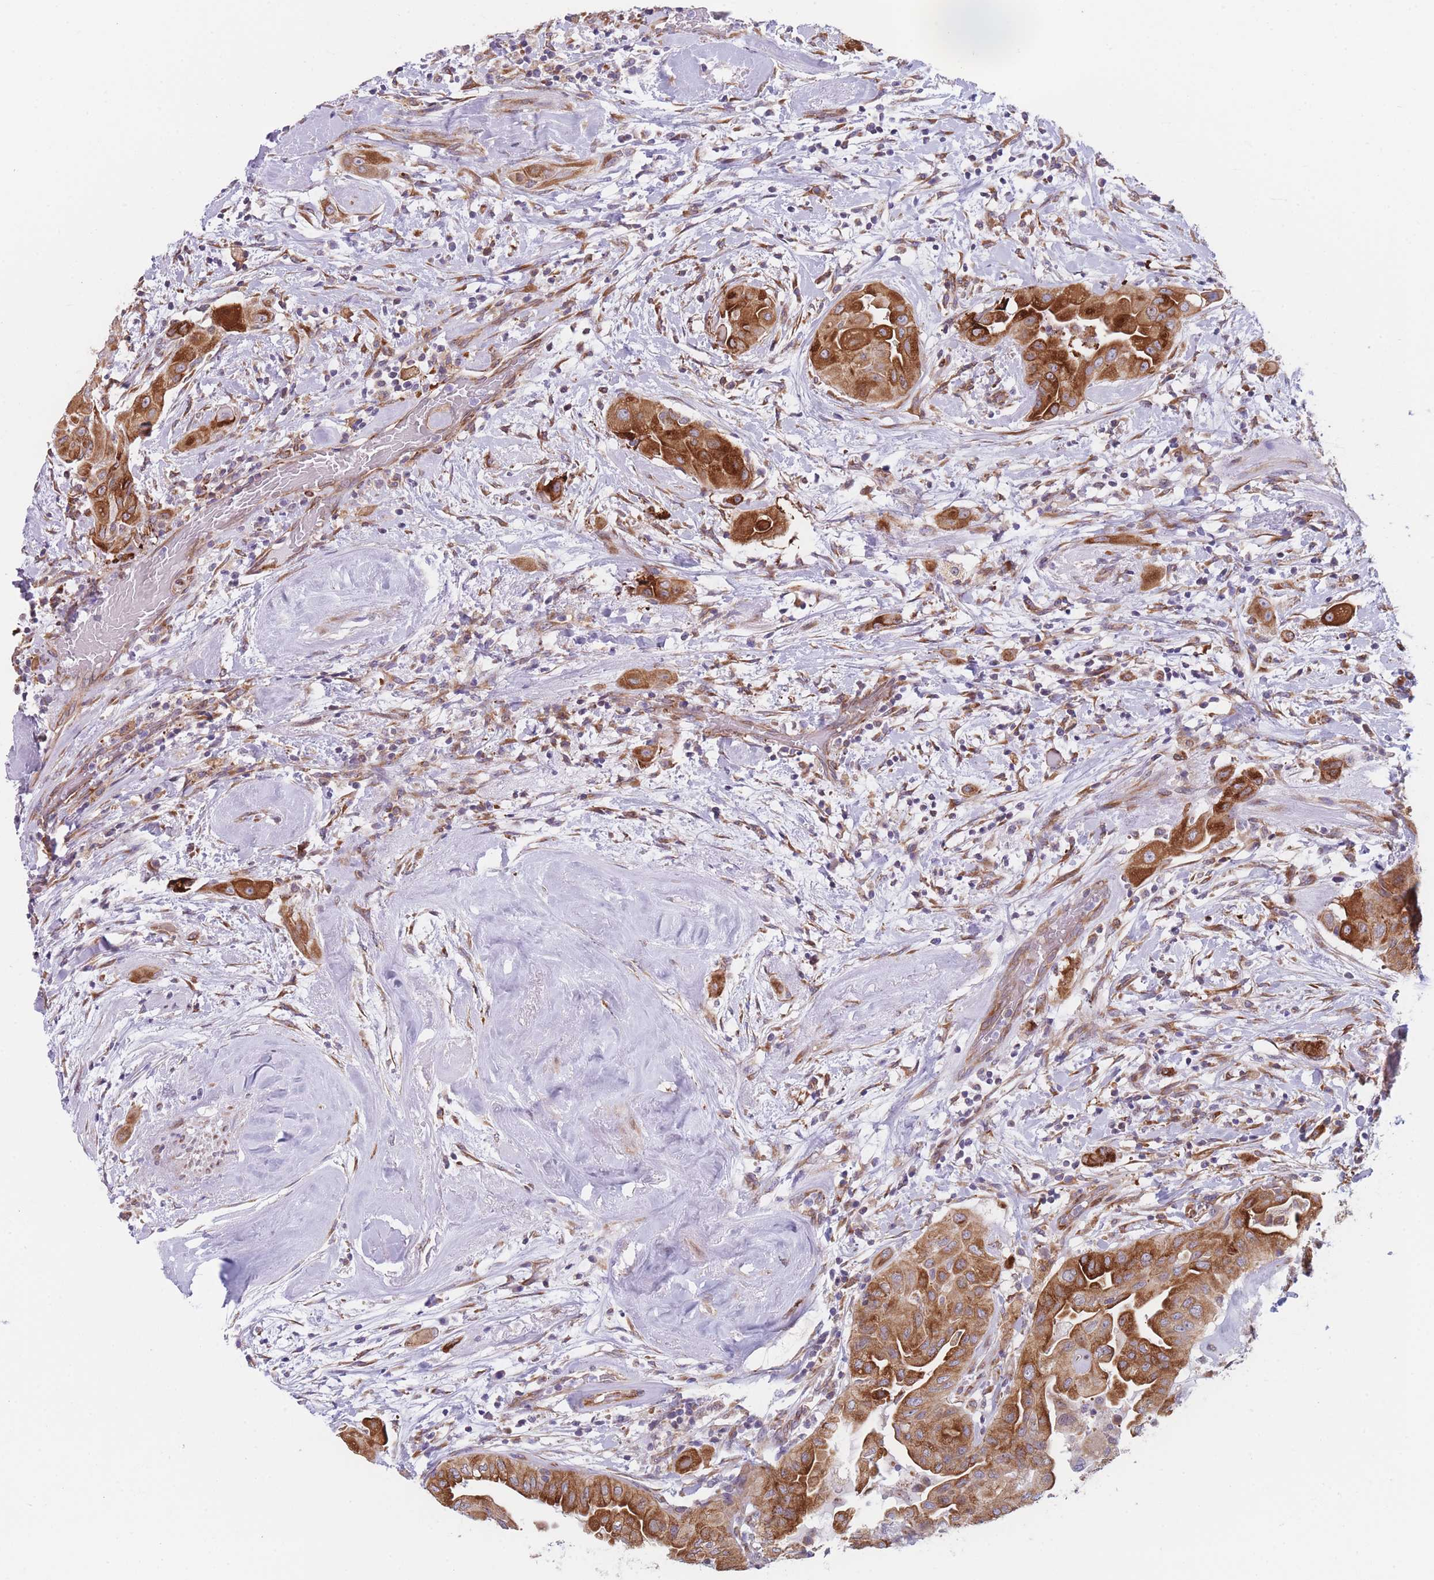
{"staining": {"intensity": "strong", "quantity": ">75%", "location": "cytoplasmic/membranous"}, "tissue": "thyroid cancer", "cell_type": "Tumor cells", "image_type": "cancer", "snomed": [{"axis": "morphology", "description": "Papillary adenocarcinoma, NOS"}, {"axis": "topography", "description": "Thyroid gland"}], "caption": "Brown immunohistochemical staining in thyroid papillary adenocarcinoma exhibits strong cytoplasmic/membranous expression in approximately >75% of tumor cells. The protein is shown in brown color, while the nuclei are stained blue.", "gene": "AK9", "patient": {"sex": "female", "age": 59}}